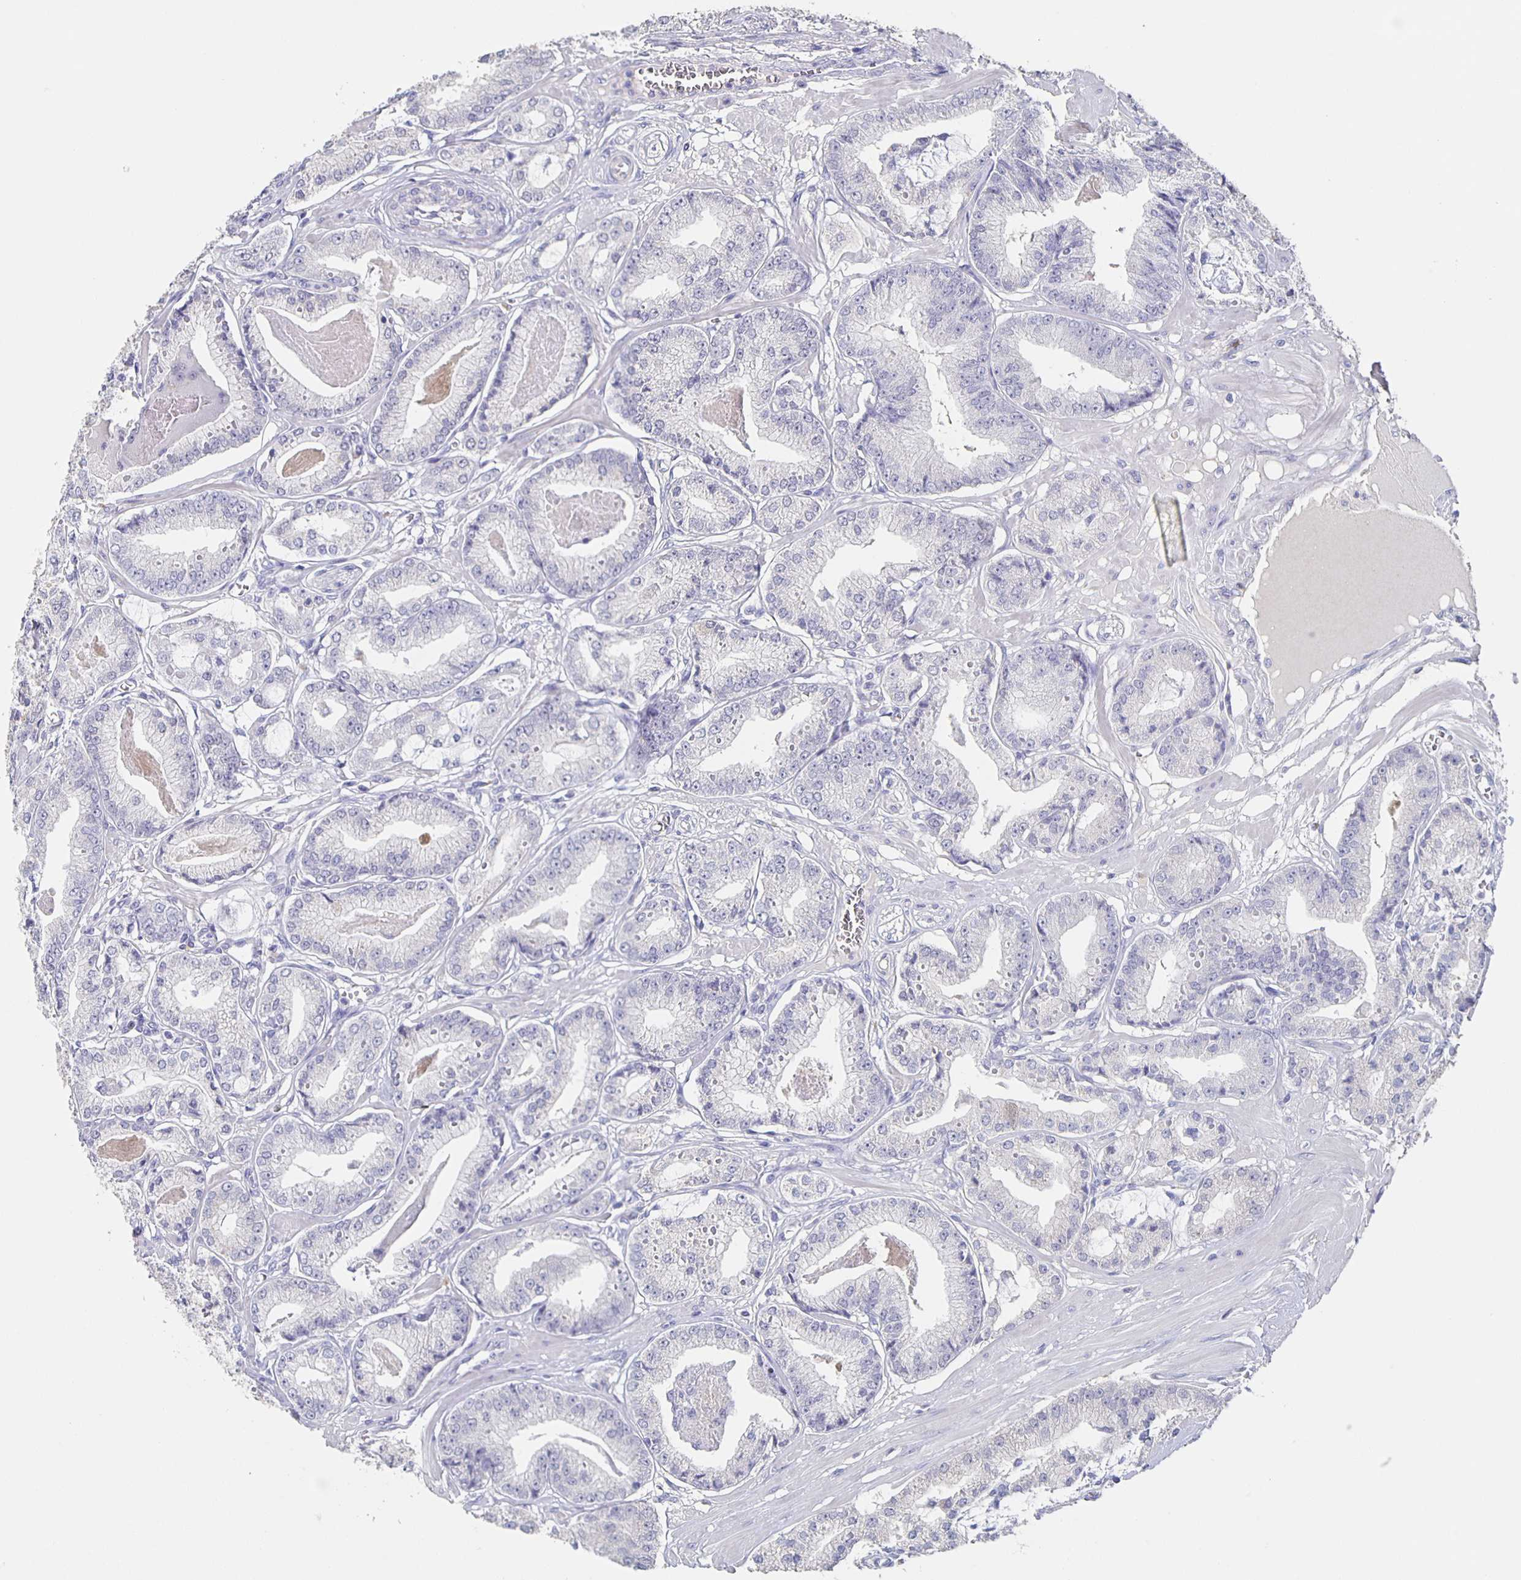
{"staining": {"intensity": "negative", "quantity": "none", "location": "none"}, "tissue": "prostate cancer", "cell_type": "Tumor cells", "image_type": "cancer", "snomed": [{"axis": "morphology", "description": "Adenocarcinoma, High grade"}, {"axis": "topography", "description": "Prostate"}], "caption": "High power microscopy micrograph of an immunohistochemistry image of prostate cancer (adenocarcinoma (high-grade)), revealing no significant expression in tumor cells.", "gene": "CACNA2D2", "patient": {"sex": "male", "age": 71}}